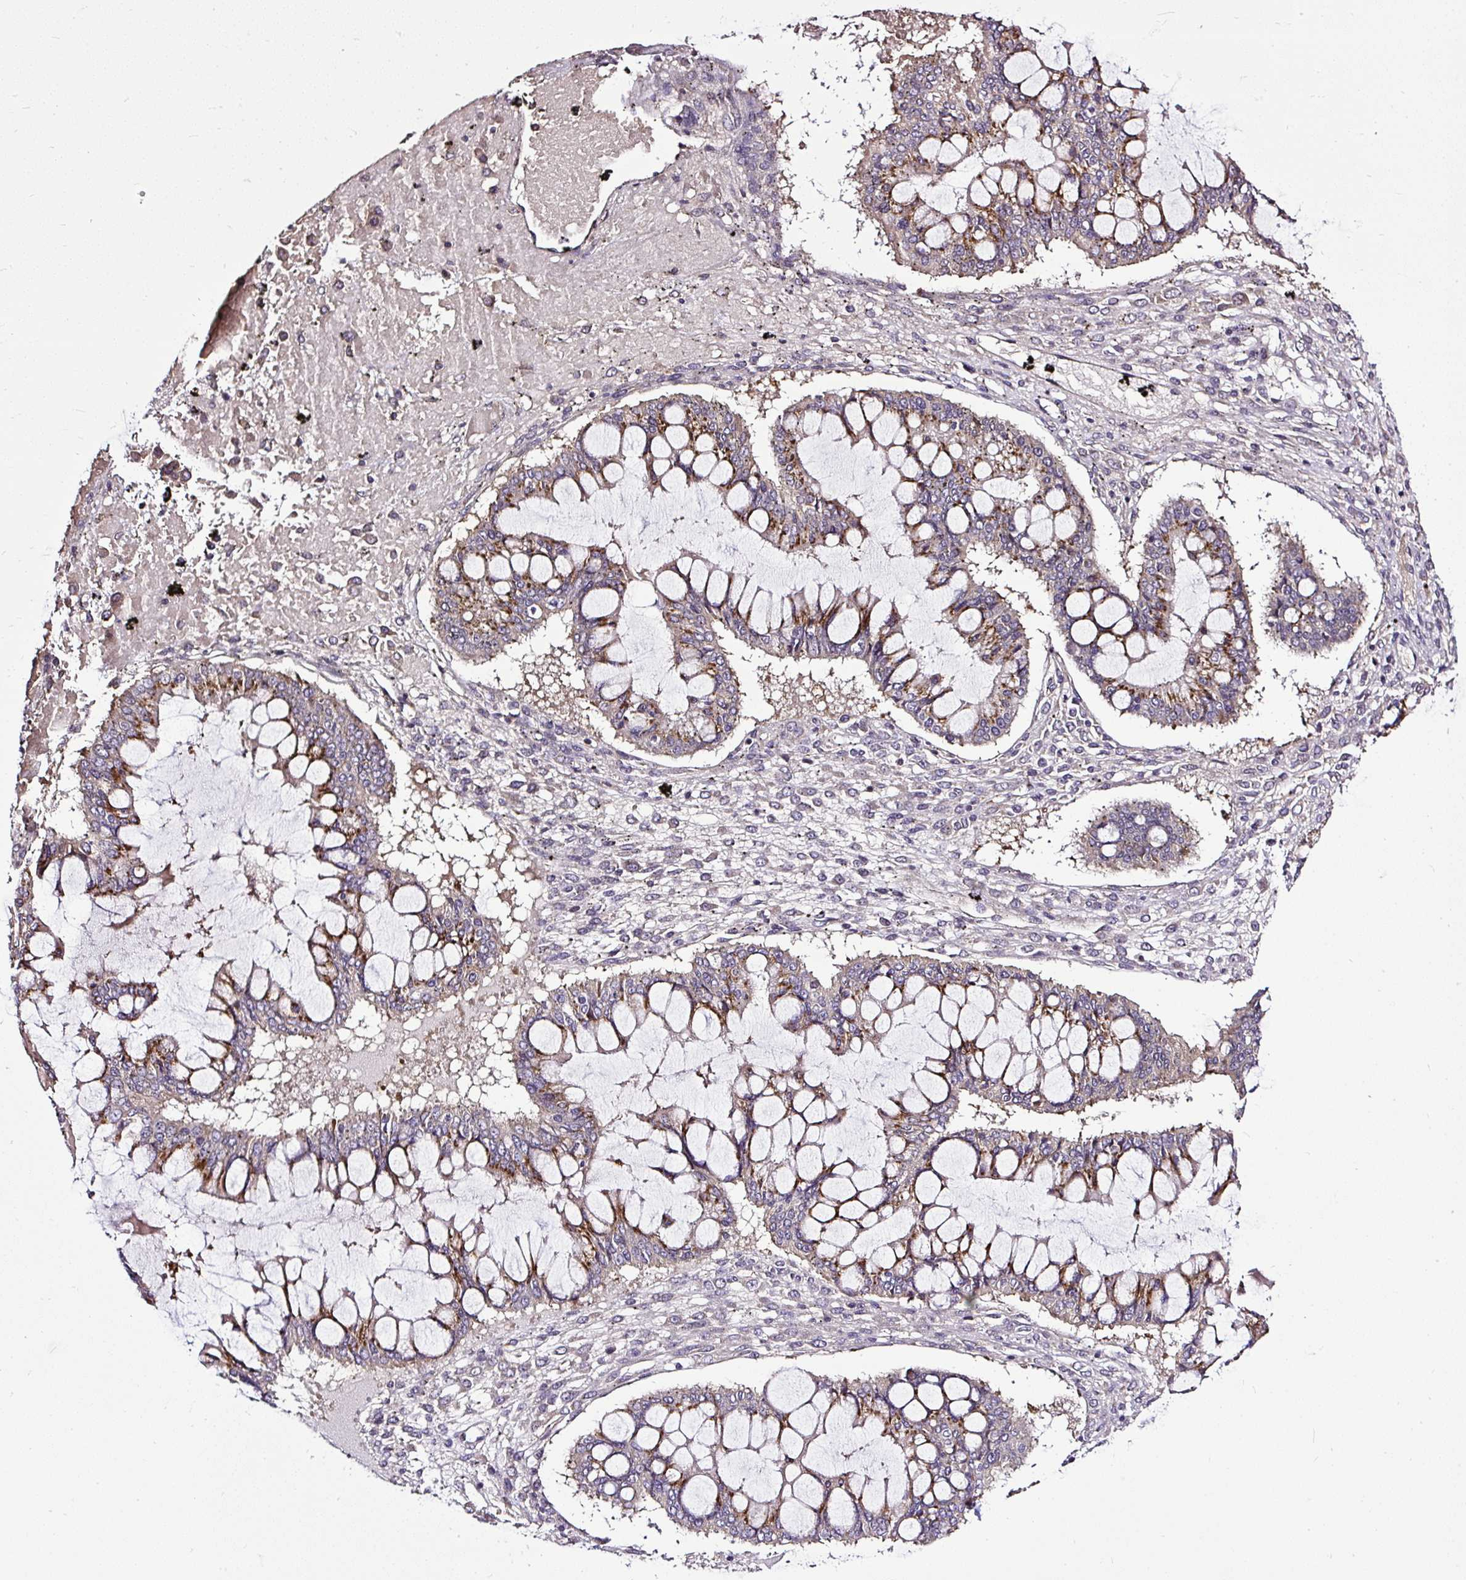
{"staining": {"intensity": "moderate", "quantity": "25%-75%", "location": "cytoplasmic/membranous"}, "tissue": "ovarian cancer", "cell_type": "Tumor cells", "image_type": "cancer", "snomed": [{"axis": "morphology", "description": "Cystadenocarcinoma, mucinous, NOS"}, {"axis": "topography", "description": "Ovary"}], "caption": "The micrograph shows immunohistochemical staining of ovarian cancer. There is moderate cytoplasmic/membranous expression is present in approximately 25%-75% of tumor cells.", "gene": "SMC4", "patient": {"sex": "female", "age": 73}}